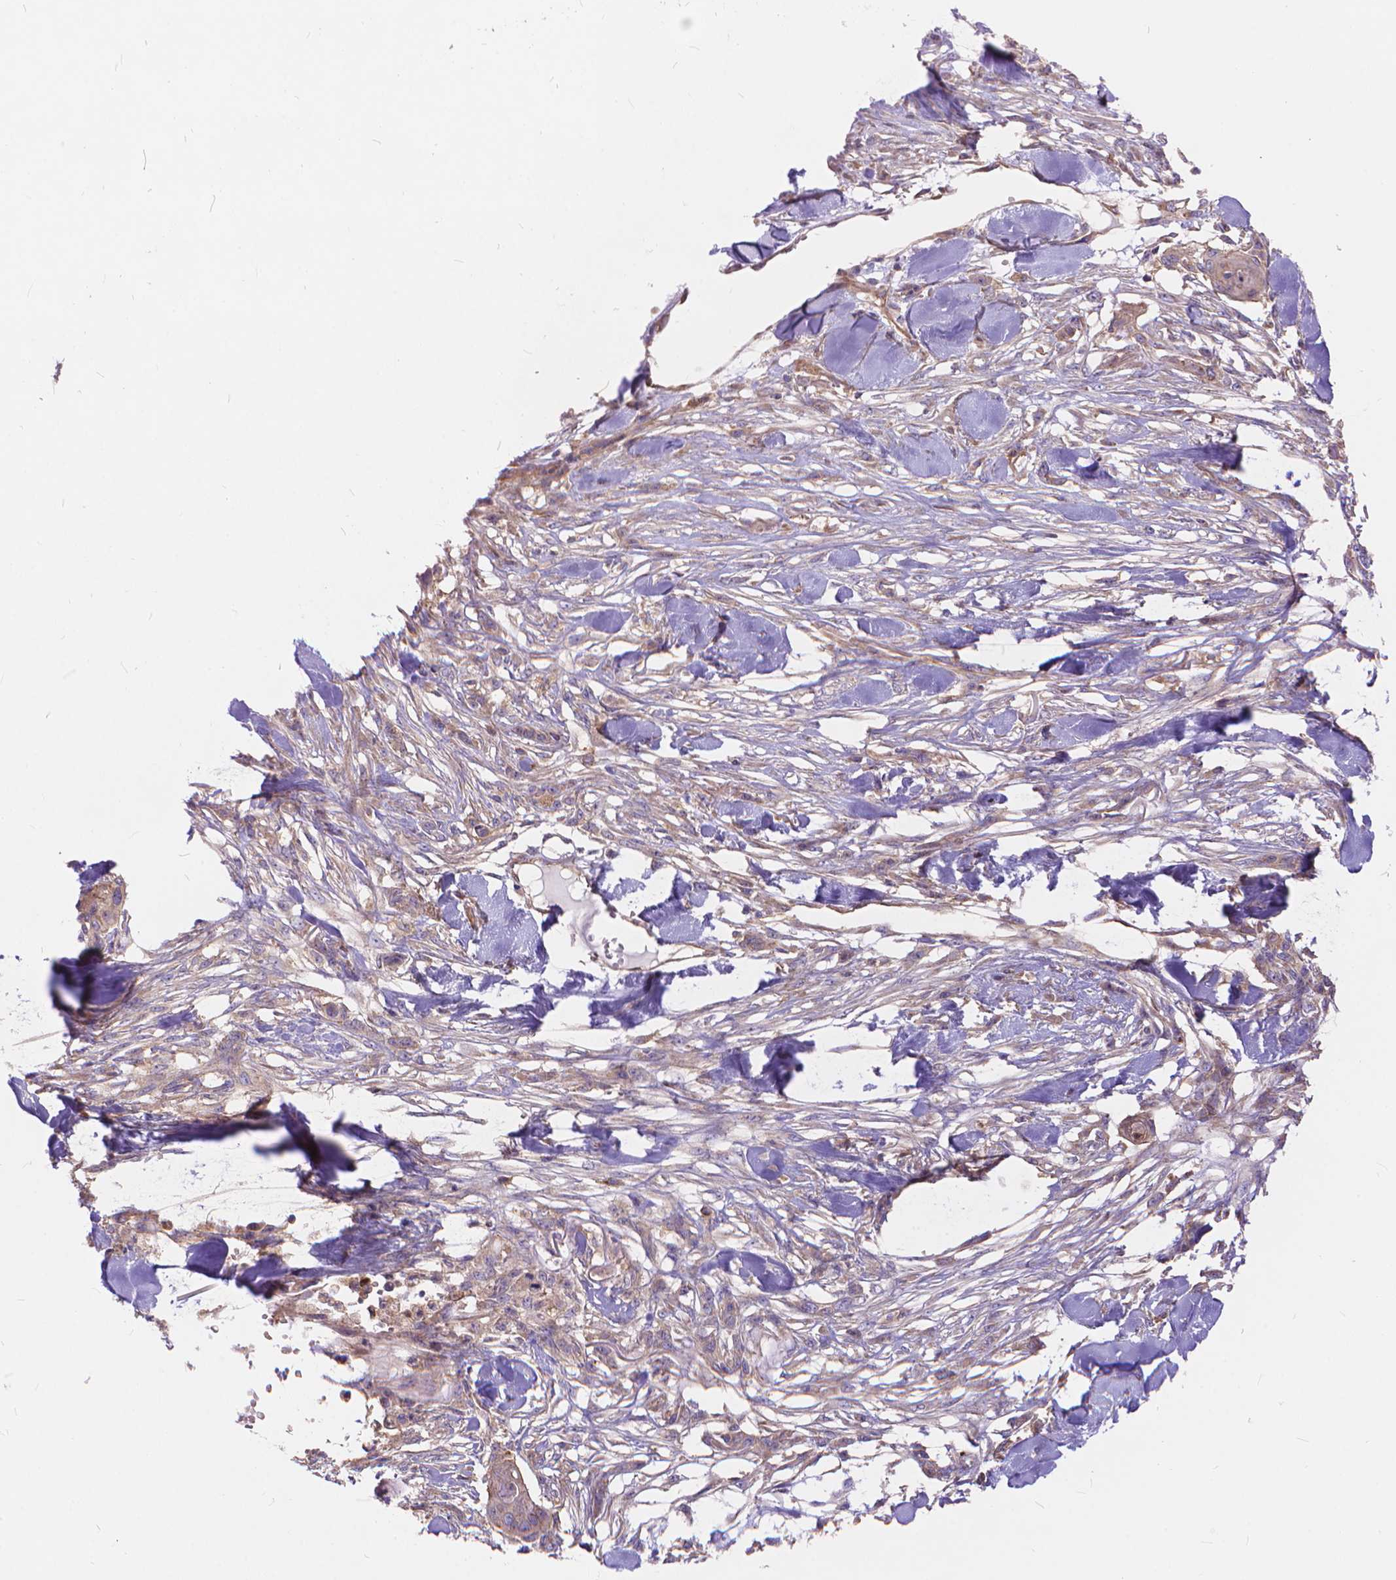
{"staining": {"intensity": "weak", "quantity": ">75%", "location": "cytoplasmic/membranous"}, "tissue": "skin cancer", "cell_type": "Tumor cells", "image_type": "cancer", "snomed": [{"axis": "morphology", "description": "Squamous cell carcinoma, NOS"}, {"axis": "topography", "description": "Skin"}], "caption": "Skin cancer (squamous cell carcinoma) was stained to show a protein in brown. There is low levels of weak cytoplasmic/membranous staining in approximately >75% of tumor cells.", "gene": "ARAP1", "patient": {"sex": "male", "age": 79}}